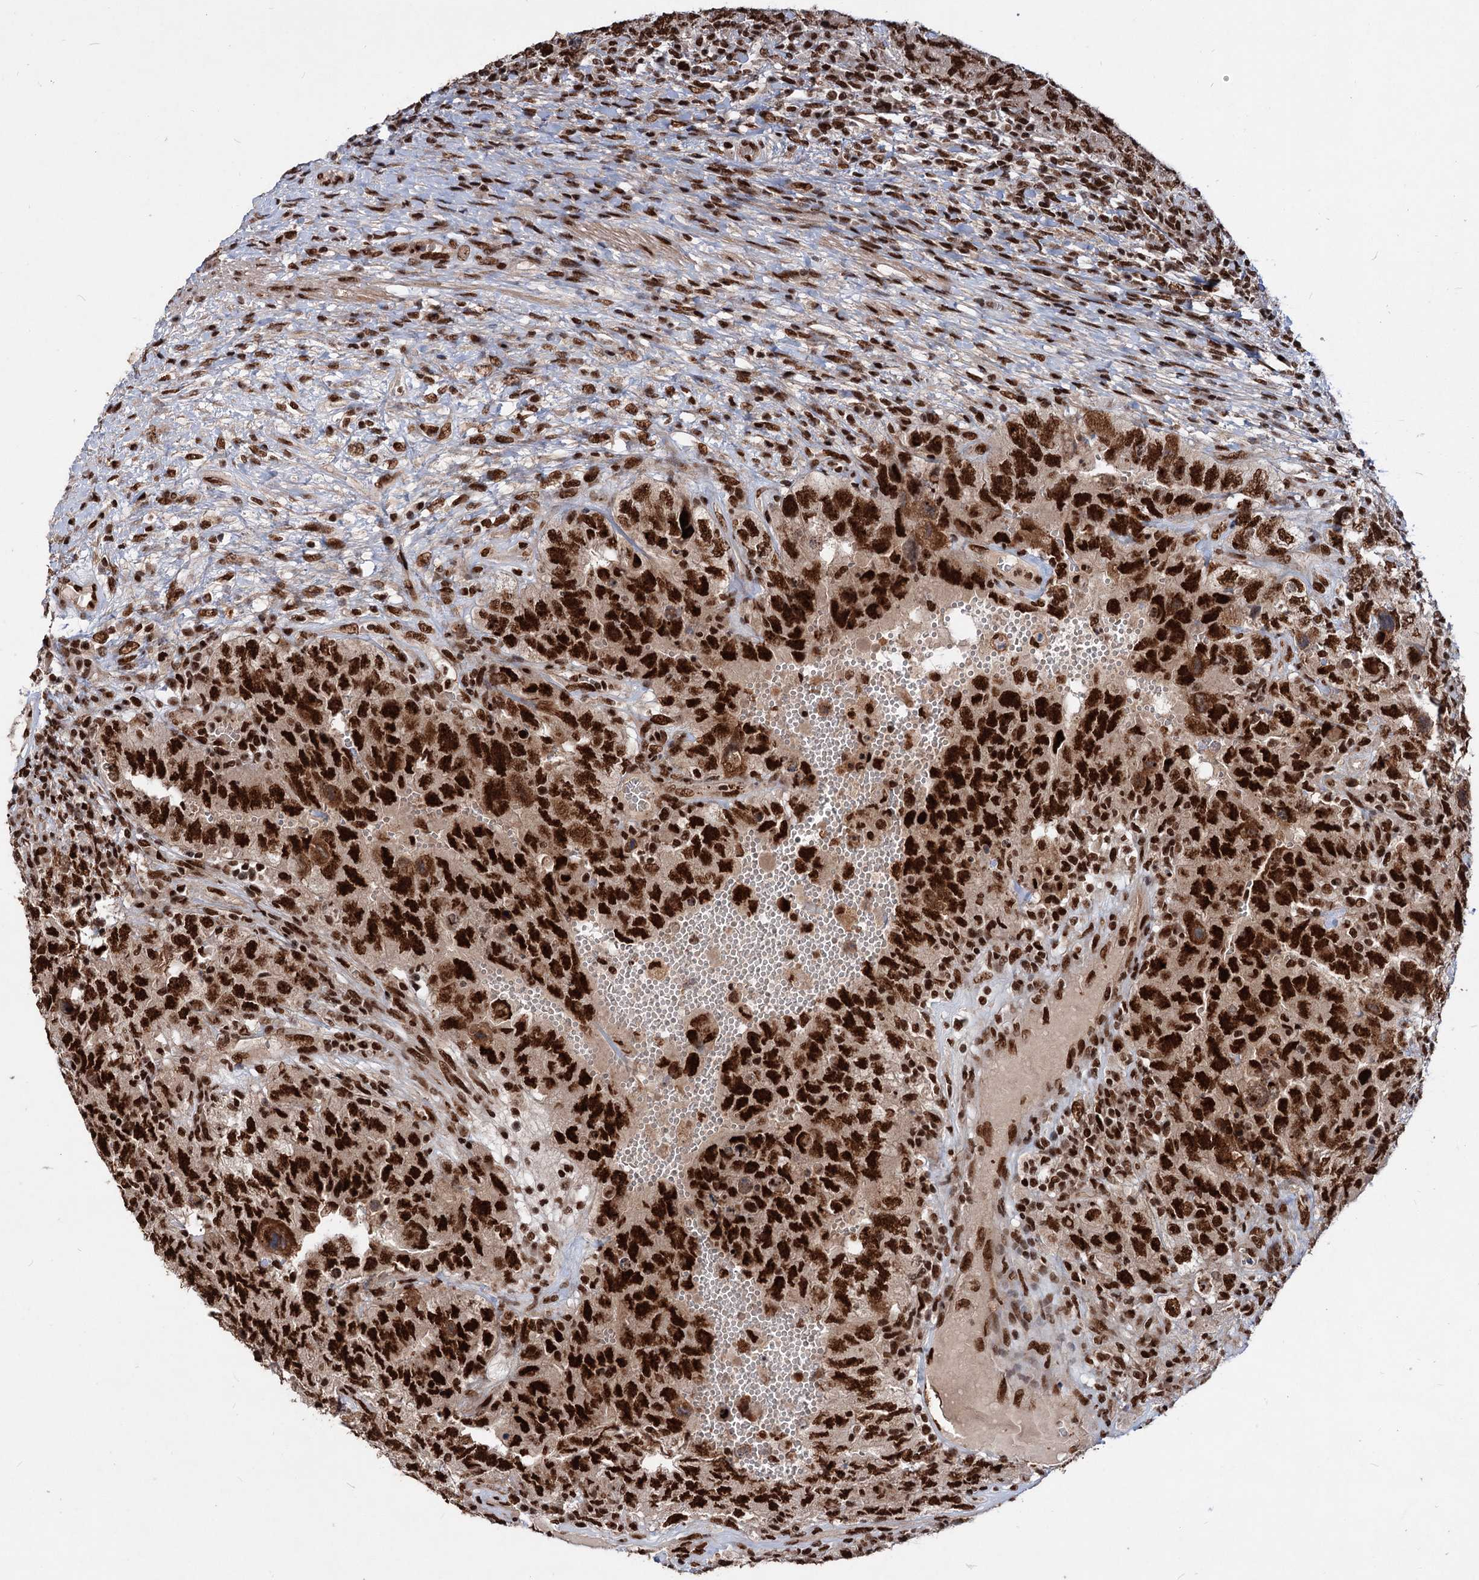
{"staining": {"intensity": "strong", "quantity": ">75%", "location": "nuclear"}, "tissue": "testis cancer", "cell_type": "Tumor cells", "image_type": "cancer", "snomed": [{"axis": "morphology", "description": "Carcinoma, Embryonal, NOS"}, {"axis": "topography", "description": "Testis"}], "caption": "Protein staining by immunohistochemistry (IHC) exhibits strong nuclear expression in approximately >75% of tumor cells in testis cancer (embryonal carcinoma).", "gene": "MAML1", "patient": {"sex": "male", "age": 26}}